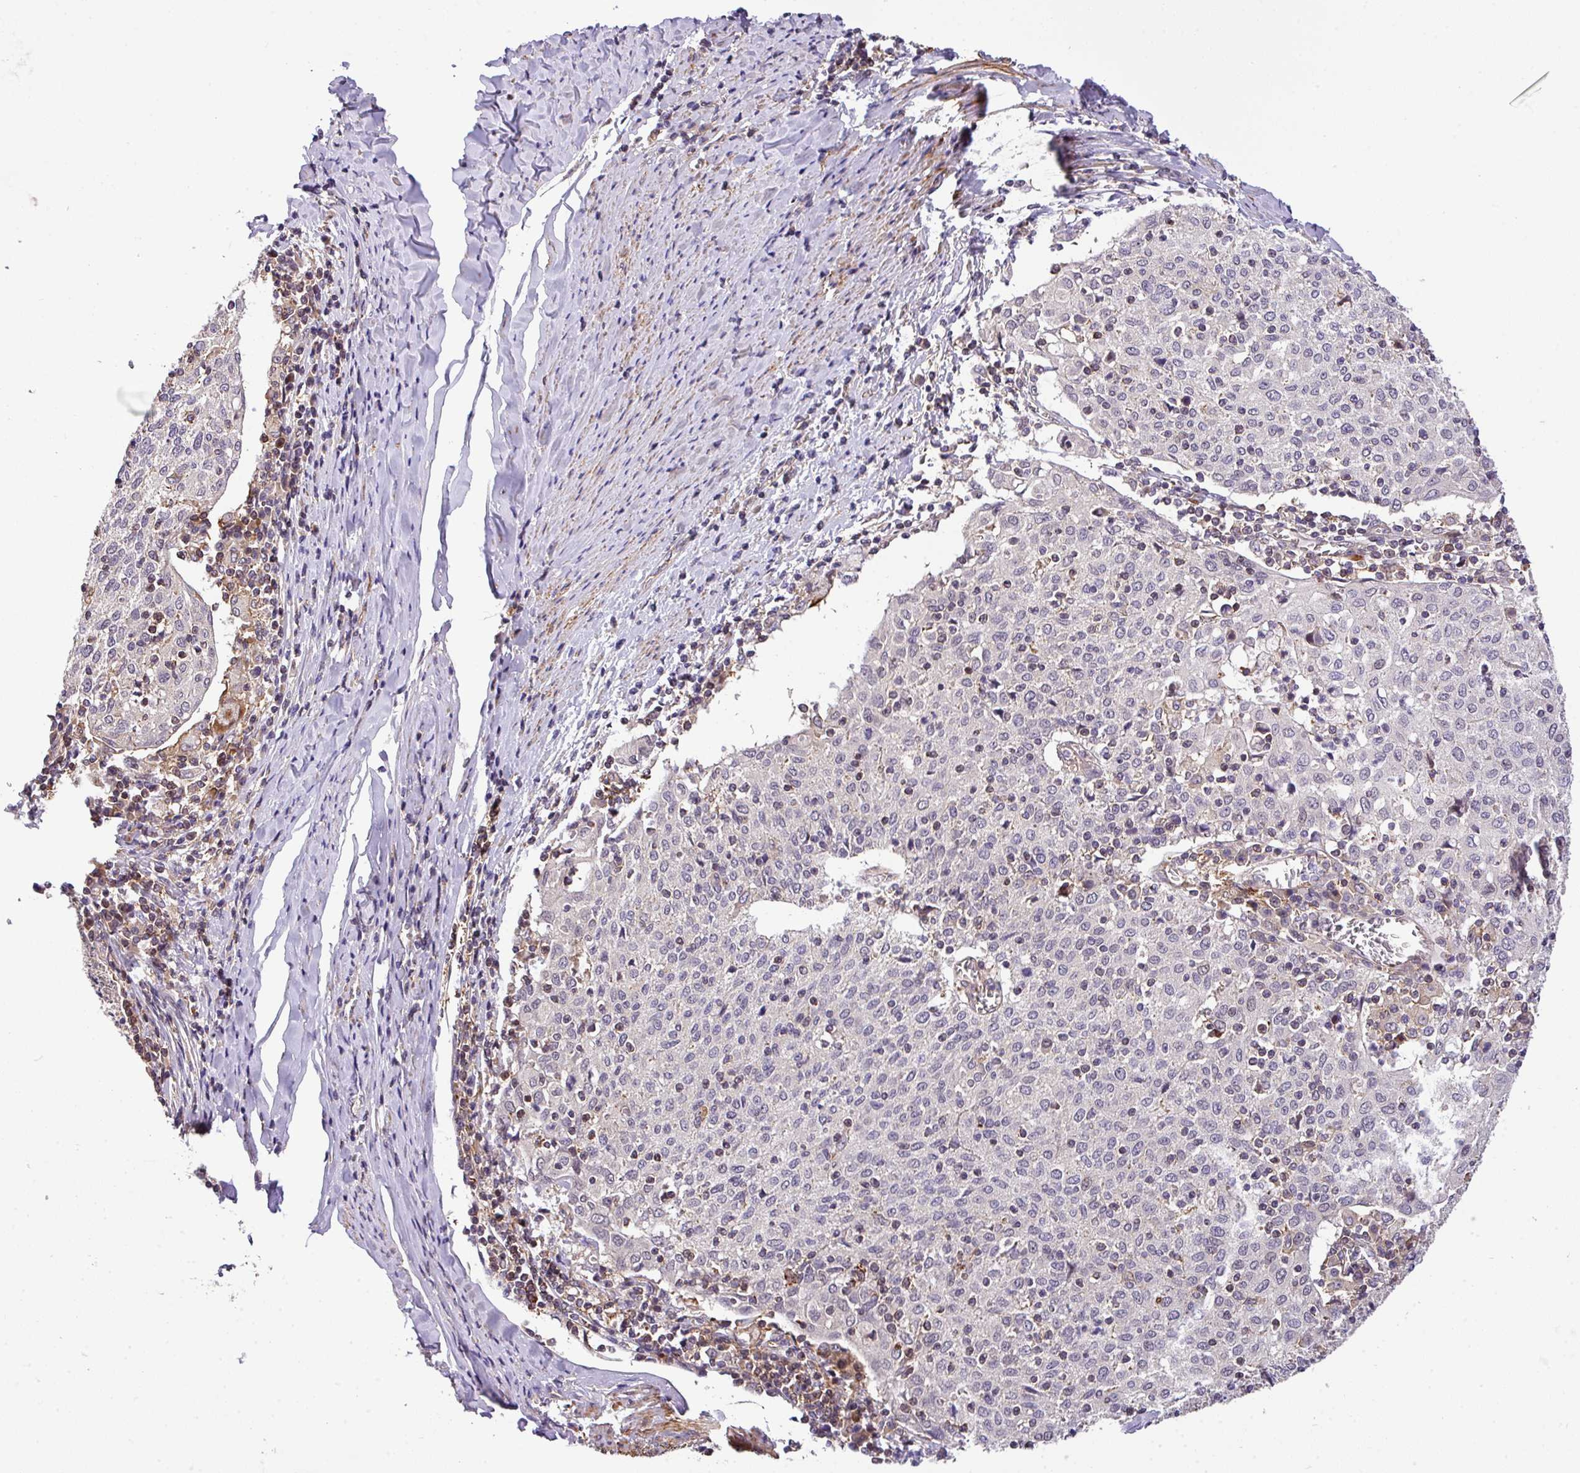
{"staining": {"intensity": "negative", "quantity": "none", "location": "none"}, "tissue": "cervical cancer", "cell_type": "Tumor cells", "image_type": "cancer", "snomed": [{"axis": "morphology", "description": "Squamous cell carcinoma, NOS"}, {"axis": "topography", "description": "Cervix"}], "caption": "Immunohistochemical staining of human cervical cancer (squamous cell carcinoma) demonstrates no significant staining in tumor cells.", "gene": "CASS4", "patient": {"sex": "female", "age": 52}}